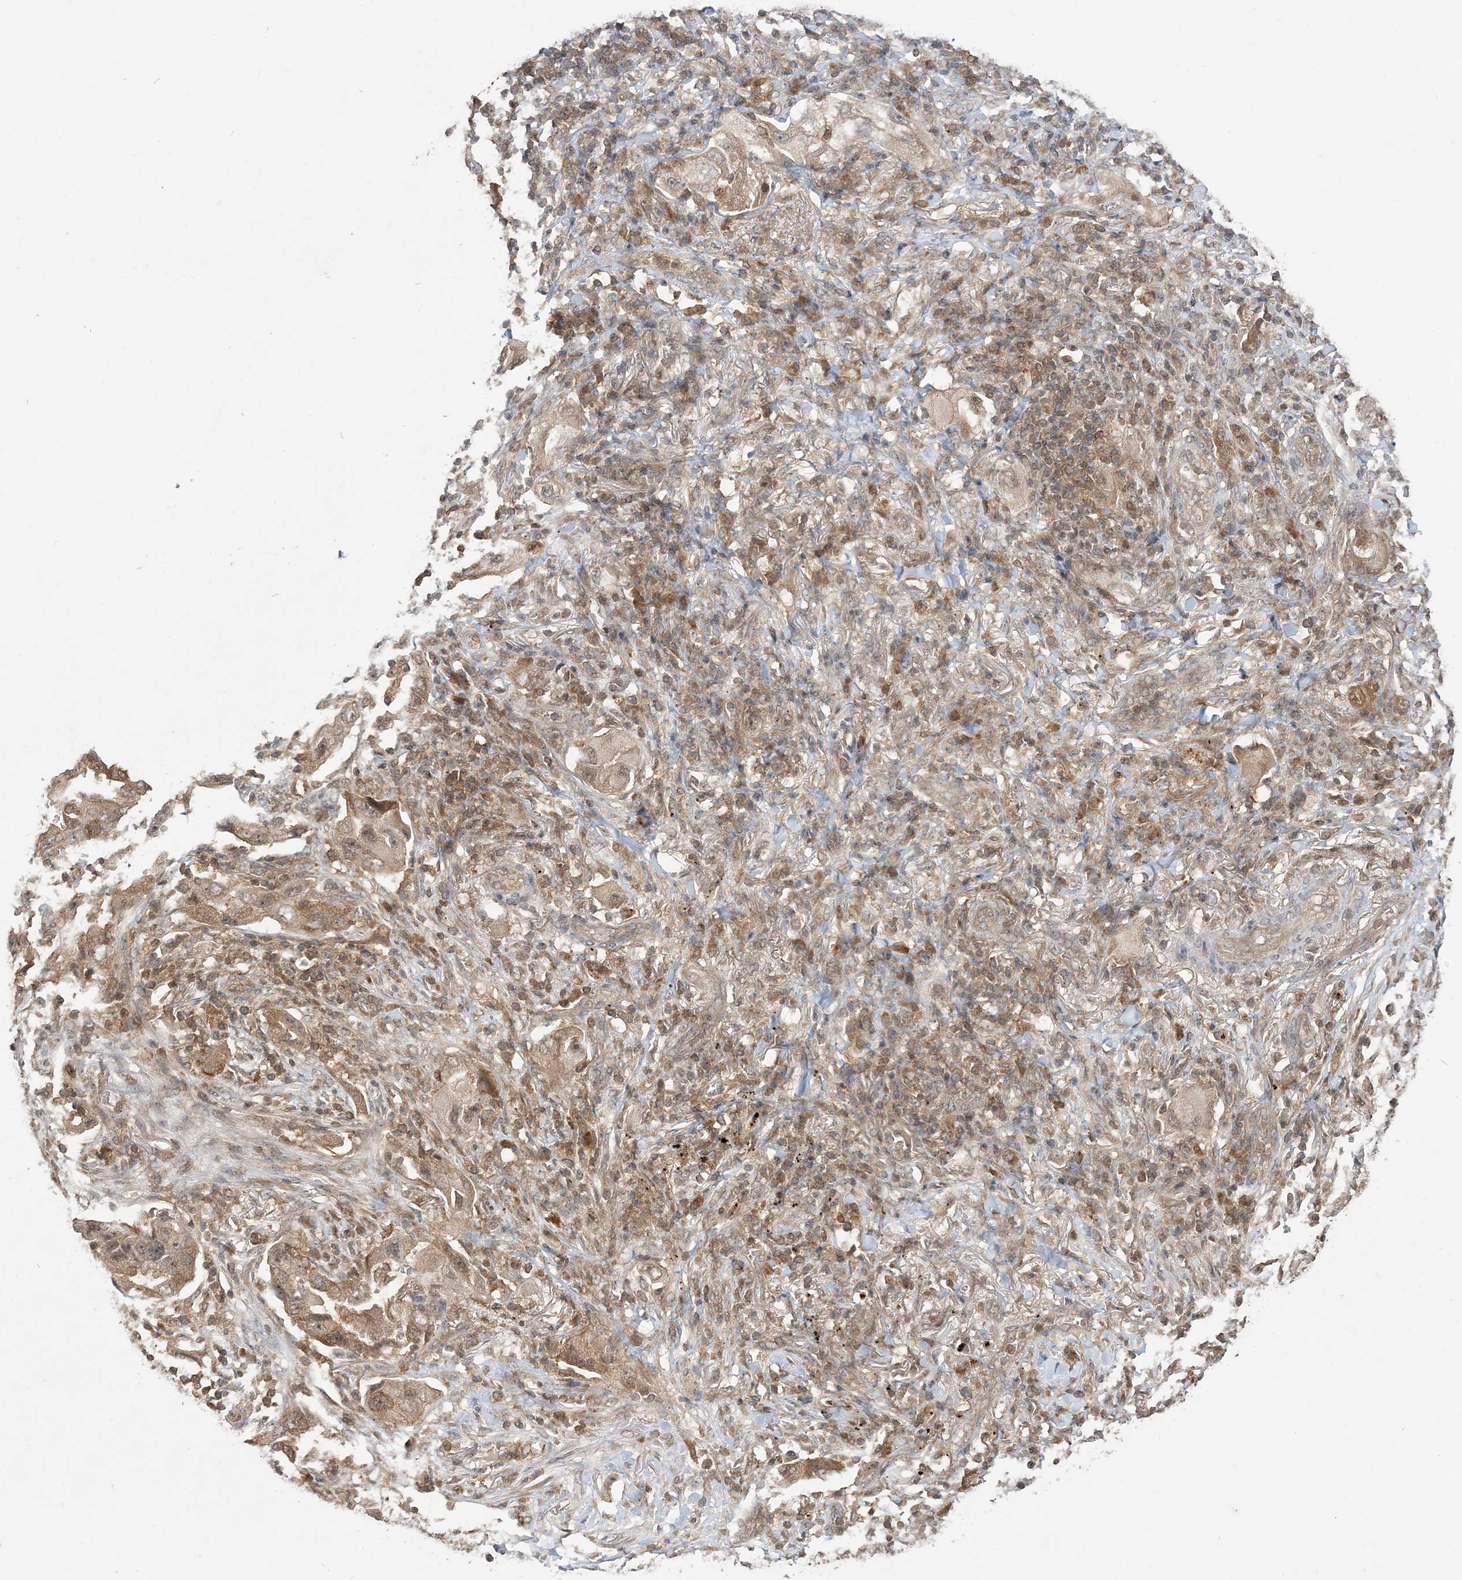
{"staining": {"intensity": "moderate", "quantity": ">75%", "location": "cytoplasmic/membranous"}, "tissue": "lung cancer", "cell_type": "Tumor cells", "image_type": "cancer", "snomed": [{"axis": "morphology", "description": "Adenocarcinoma, NOS"}, {"axis": "topography", "description": "Lung"}], "caption": "A brown stain labels moderate cytoplasmic/membranous positivity of a protein in adenocarcinoma (lung) tumor cells. (IHC, brightfield microscopy, high magnification).", "gene": "CAB39", "patient": {"sex": "female", "age": 65}}